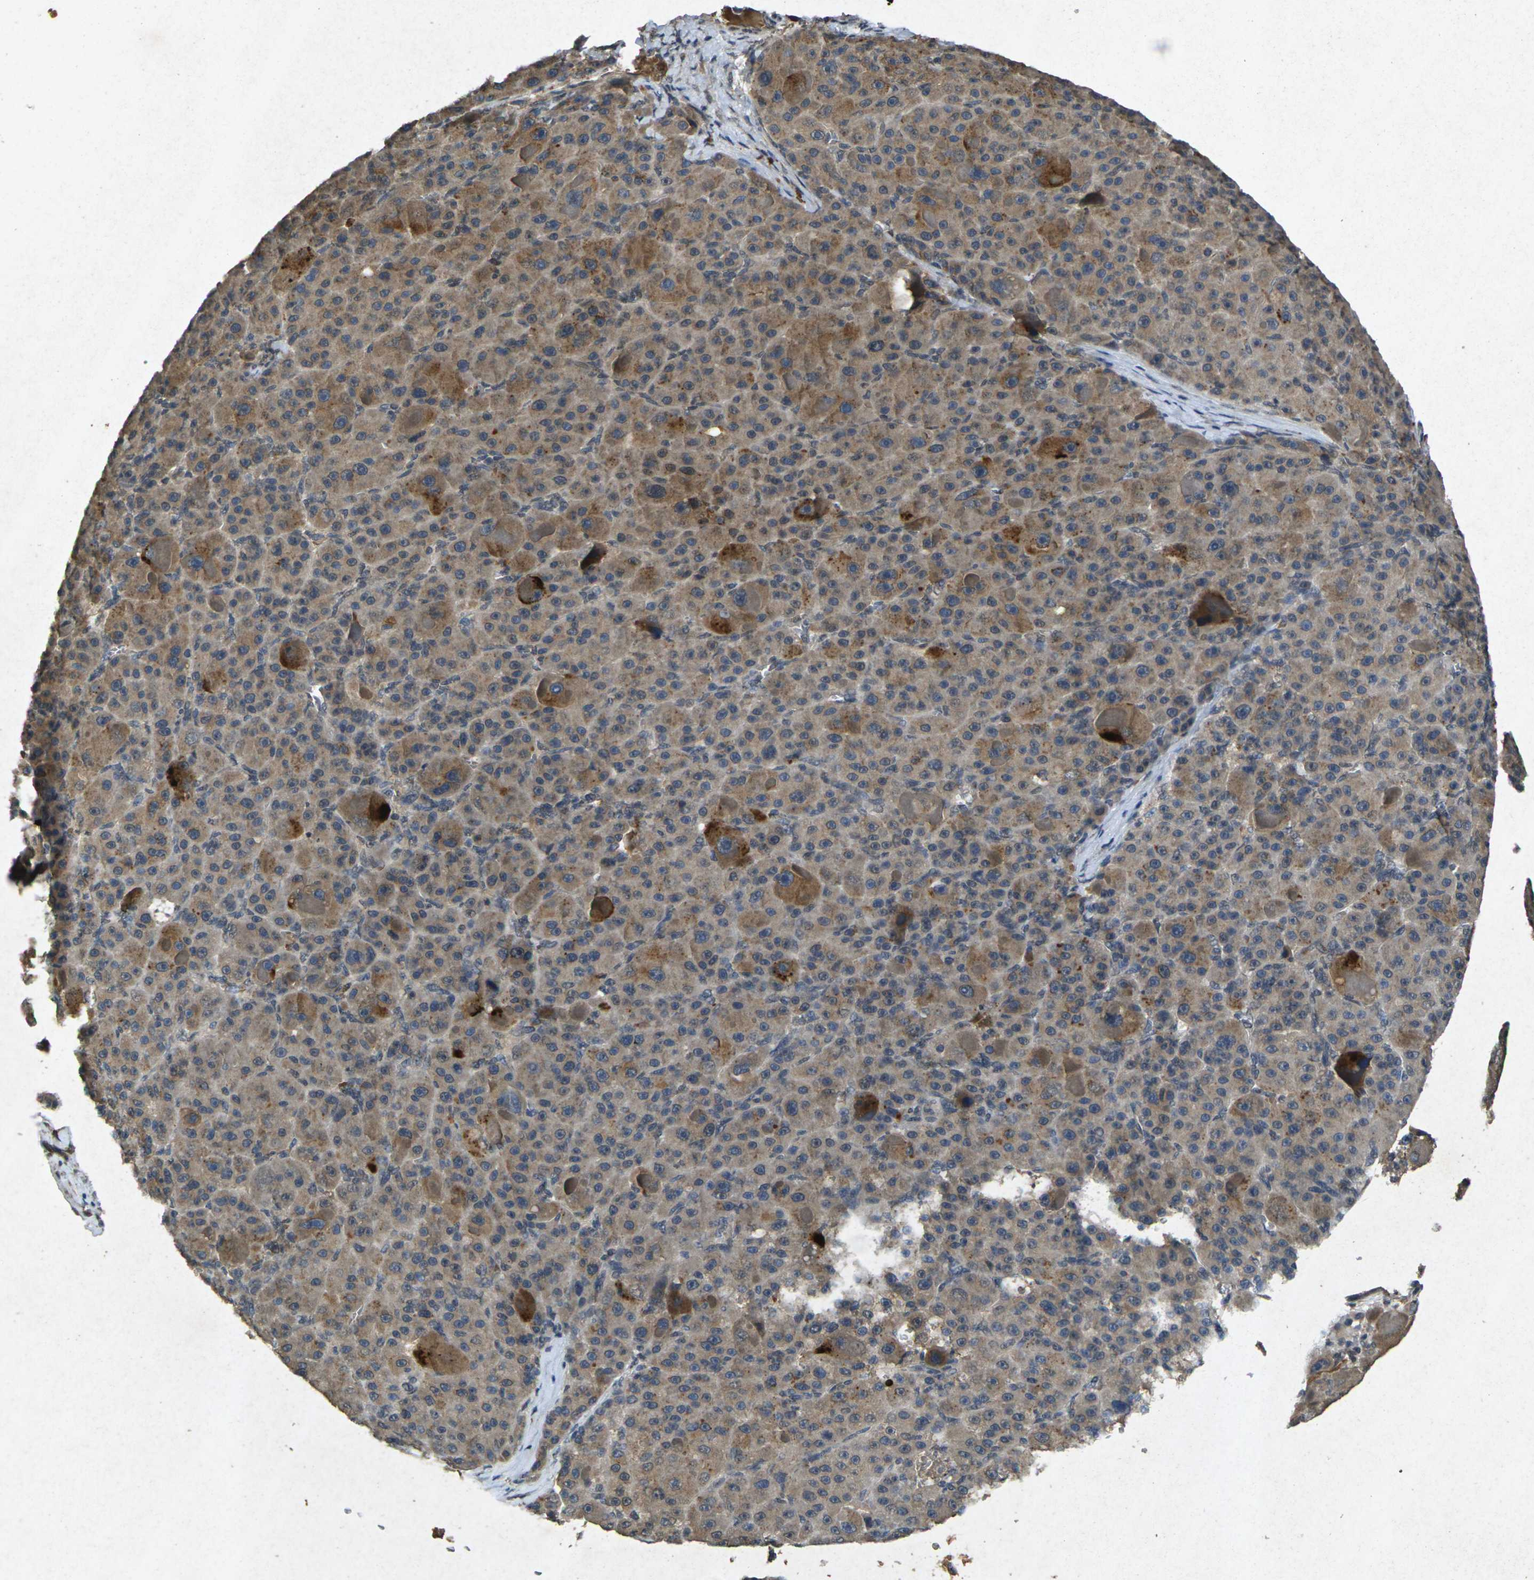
{"staining": {"intensity": "moderate", "quantity": ">75%", "location": "cytoplasmic/membranous"}, "tissue": "liver cancer", "cell_type": "Tumor cells", "image_type": "cancer", "snomed": [{"axis": "morphology", "description": "Carcinoma, Hepatocellular, NOS"}, {"axis": "topography", "description": "Liver"}], "caption": "Human liver hepatocellular carcinoma stained with a brown dye displays moderate cytoplasmic/membranous positive positivity in about >75% of tumor cells.", "gene": "RGMA", "patient": {"sex": "male", "age": 76}}